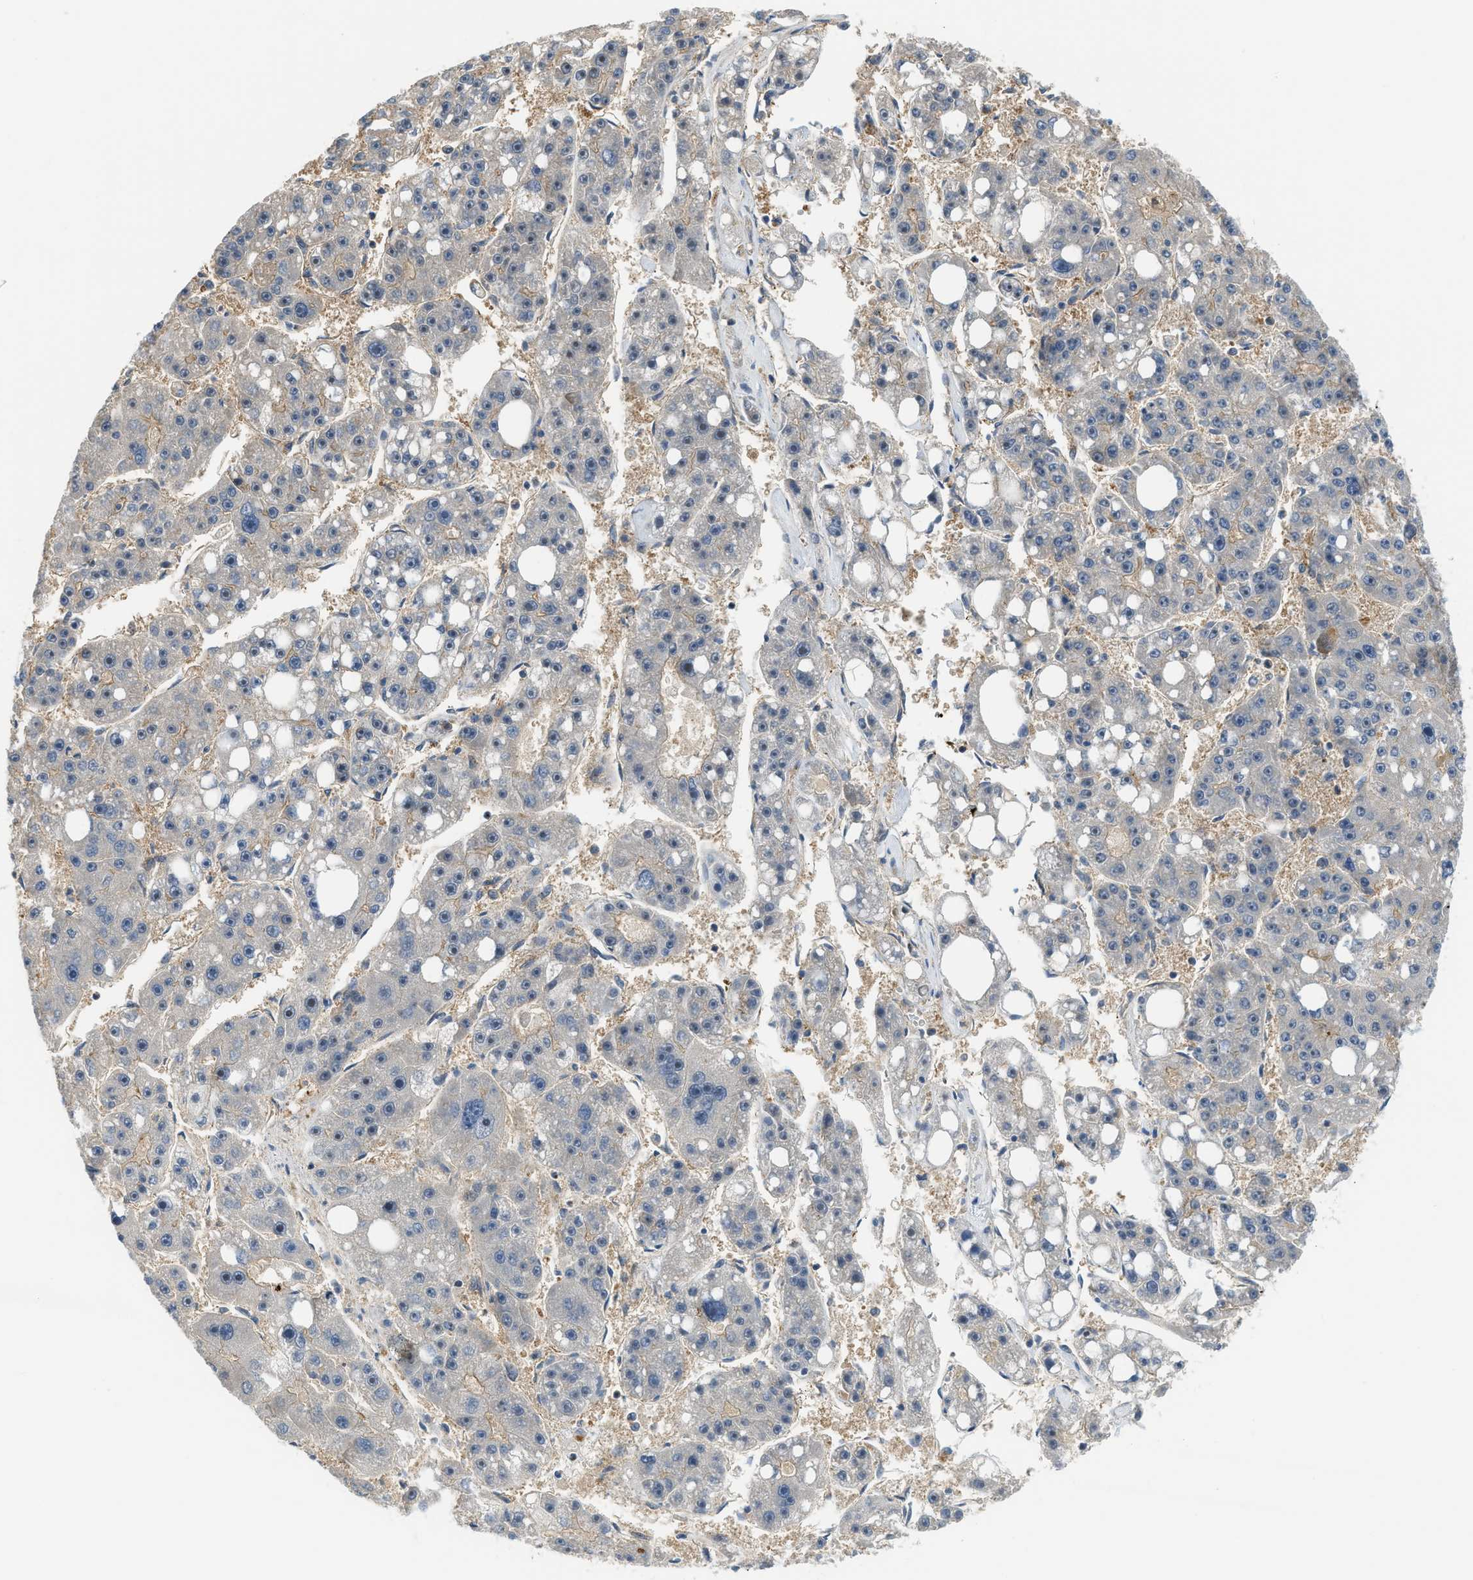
{"staining": {"intensity": "negative", "quantity": "none", "location": "none"}, "tissue": "liver cancer", "cell_type": "Tumor cells", "image_type": "cancer", "snomed": [{"axis": "morphology", "description": "Carcinoma, Hepatocellular, NOS"}, {"axis": "topography", "description": "Liver"}], "caption": "Tumor cells are negative for brown protein staining in liver cancer.", "gene": "CBLB", "patient": {"sex": "female", "age": 61}}